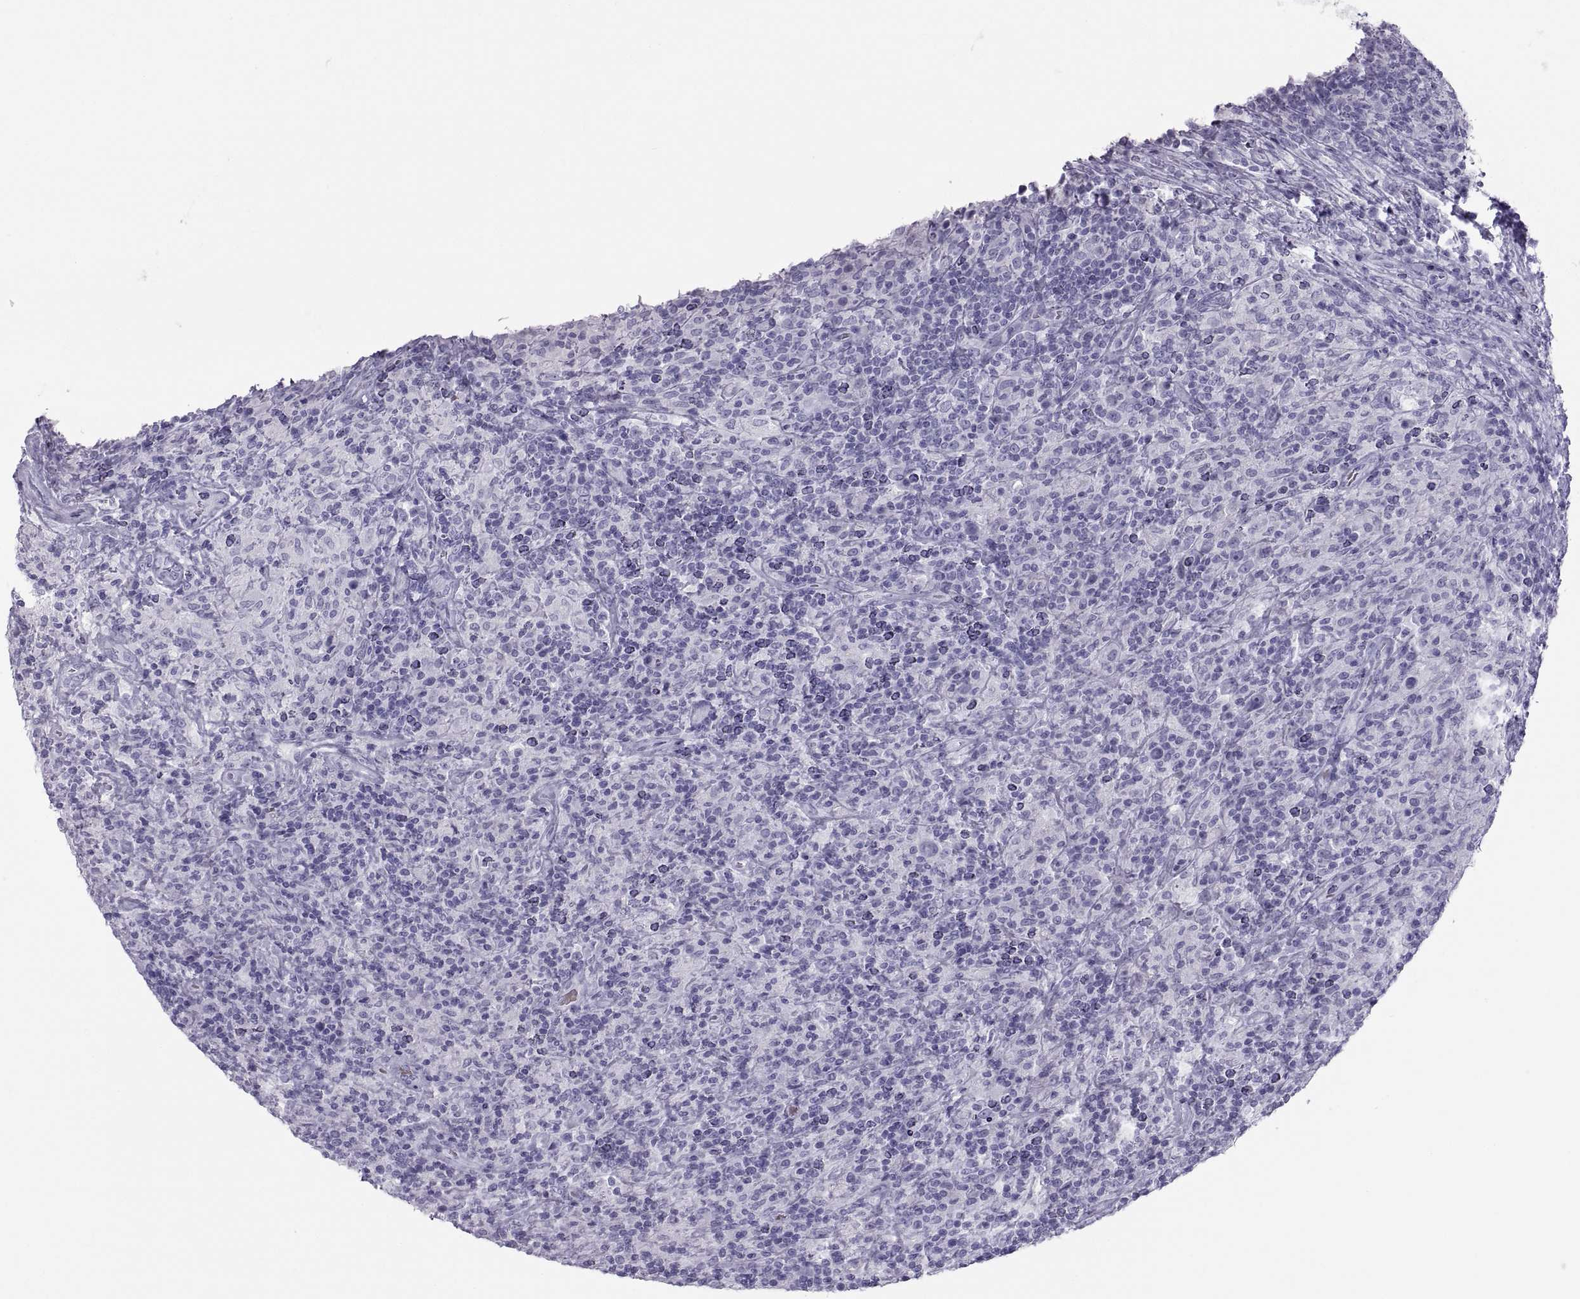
{"staining": {"intensity": "negative", "quantity": "none", "location": "none"}, "tissue": "lymphoma", "cell_type": "Tumor cells", "image_type": "cancer", "snomed": [{"axis": "morphology", "description": "Hodgkin's disease, NOS"}, {"axis": "topography", "description": "Lymph node"}], "caption": "Tumor cells show no significant protein expression in Hodgkin's disease.", "gene": "SEMG1", "patient": {"sex": "male", "age": 70}}